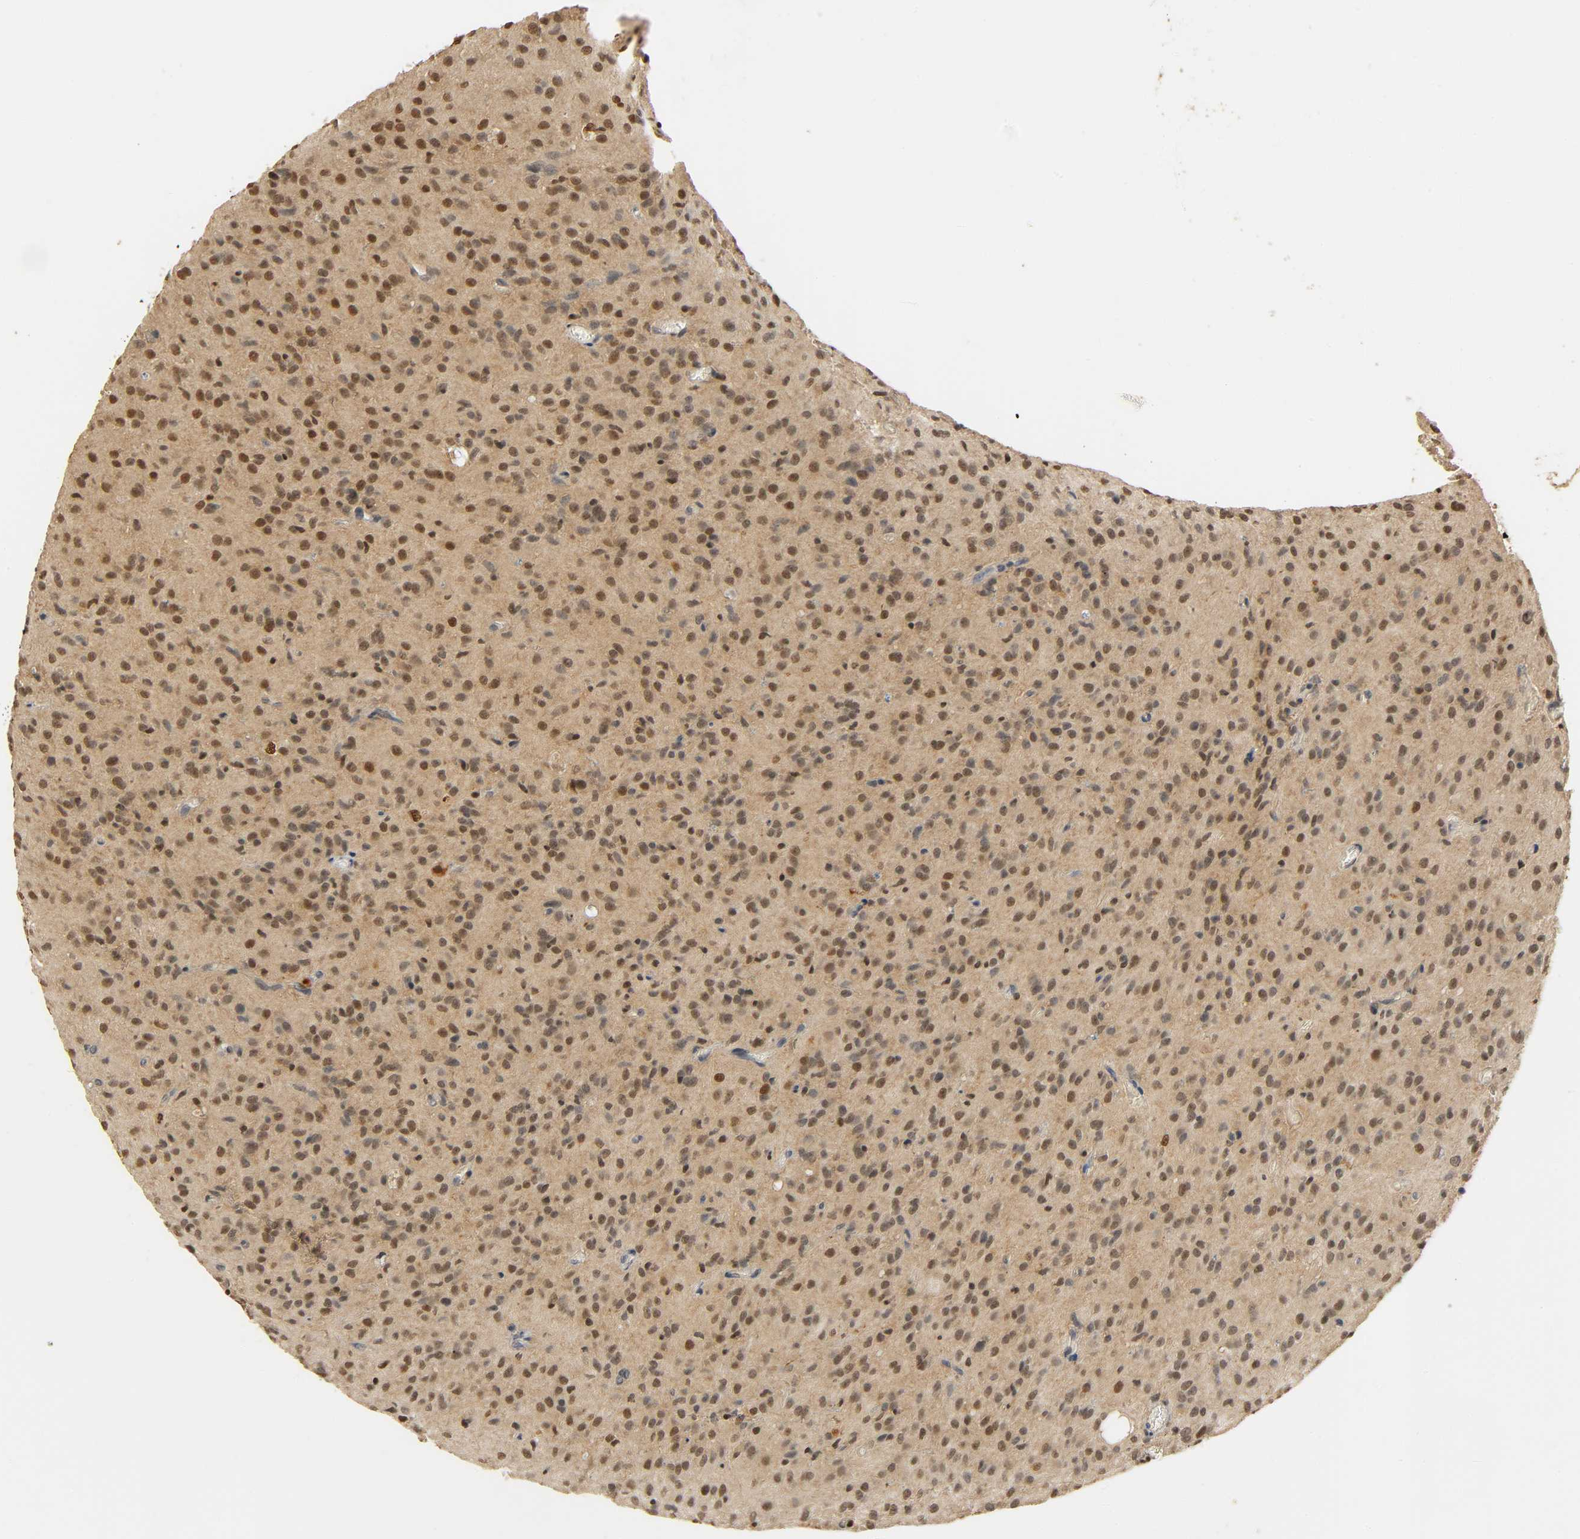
{"staining": {"intensity": "strong", "quantity": "25%-75%", "location": "nuclear"}, "tissue": "glioma", "cell_type": "Tumor cells", "image_type": "cancer", "snomed": [{"axis": "morphology", "description": "Glioma, malignant, High grade"}, {"axis": "topography", "description": "Brain"}], "caption": "An image of human malignant glioma (high-grade) stained for a protein demonstrates strong nuclear brown staining in tumor cells.", "gene": "ZFPM2", "patient": {"sex": "female", "age": 59}}